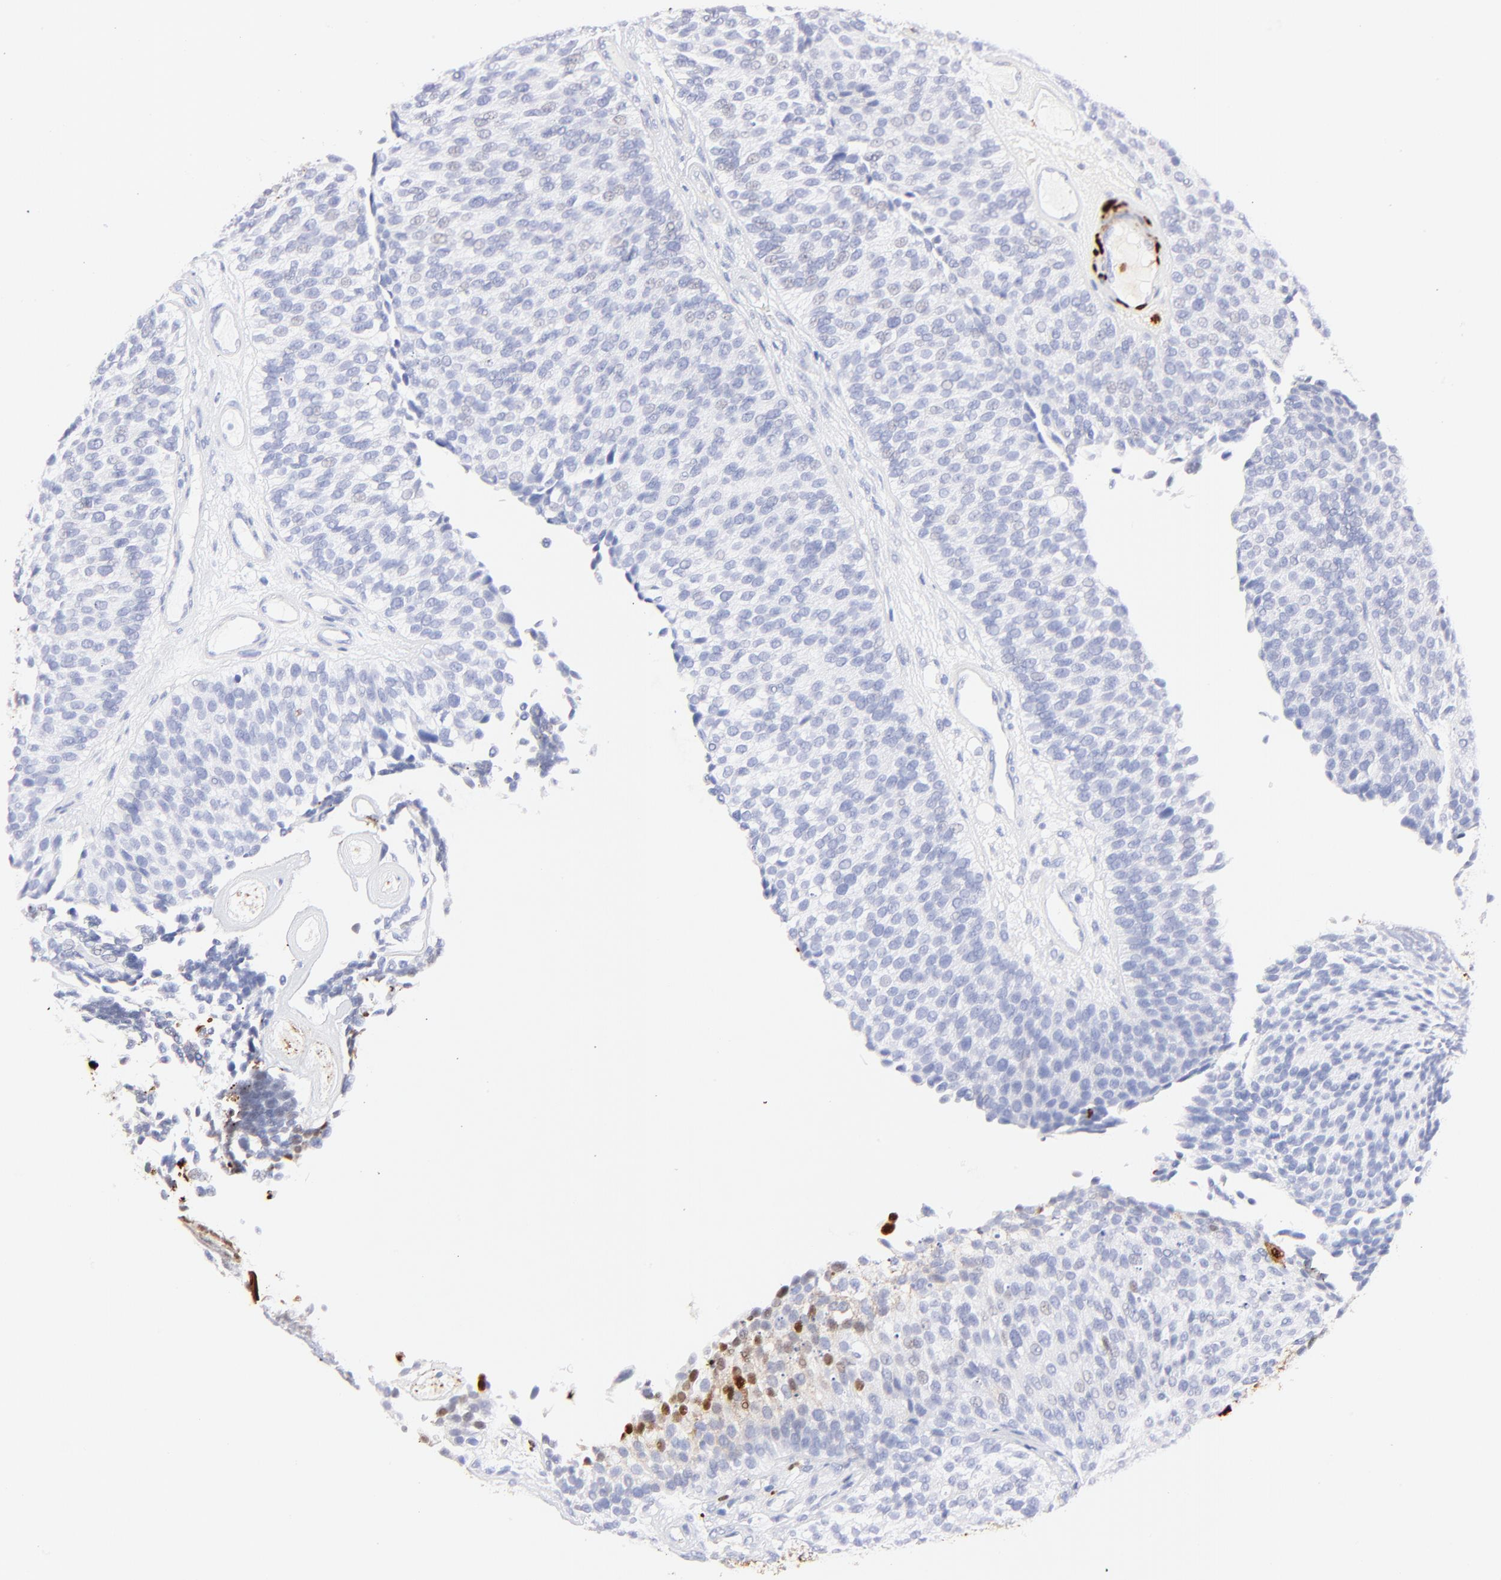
{"staining": {"intensity": "moderate", "quantity": "<25%", "location": "nuclear"}, "tissue": "urothelial cancer", "cell_type": "Tumor cells", "image_type": "cancer", "snomed": [{"axis": "morphology", "description": "Urothelial carcinoma, Low grade"}, {"axis": "topography", "description": "Urinary bladder"}], "caption": "Tumor cells show moderate nuclear expression in about <25% of cells in urothelial carcinoma (low-grade).", "gene": "S100A12", "patient": {"sex": "male", "age": 84}}